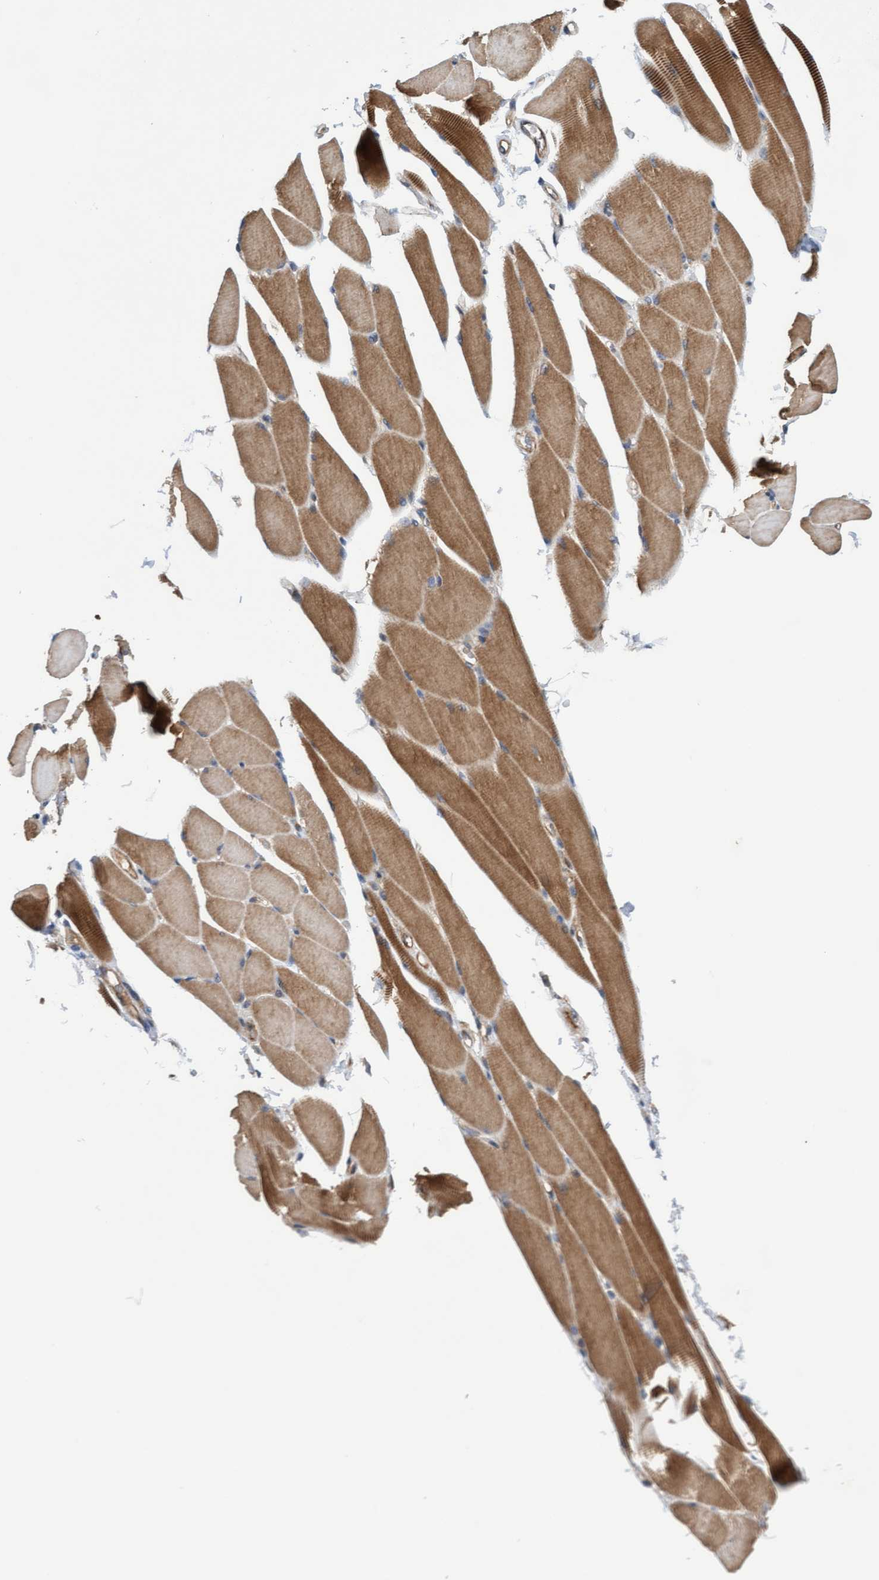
{"staining": {"intensity": "moderate", "quantity": ">75%", "location": "cytoplasmic/membranous"}, "tissue": "skeletal muscle", "cell_type": "Myocytes", "image_type": "normal", "snomed": [{"axis": "morphology", "description": "Normal tissue, NOS"}, {"axis": "topography", "description": "Skeletal muscle"}, {"axis": "topography", "description": "Peripheral nerve tissue"}], "caption": "Skeletal muscle stained with a brown dye exhibits moderate cytoplasmic/membranous positive staining in approximately >75% of myocytes.", "gene": "ITFG1", "patient": {"sex": "female", "age": 84}}